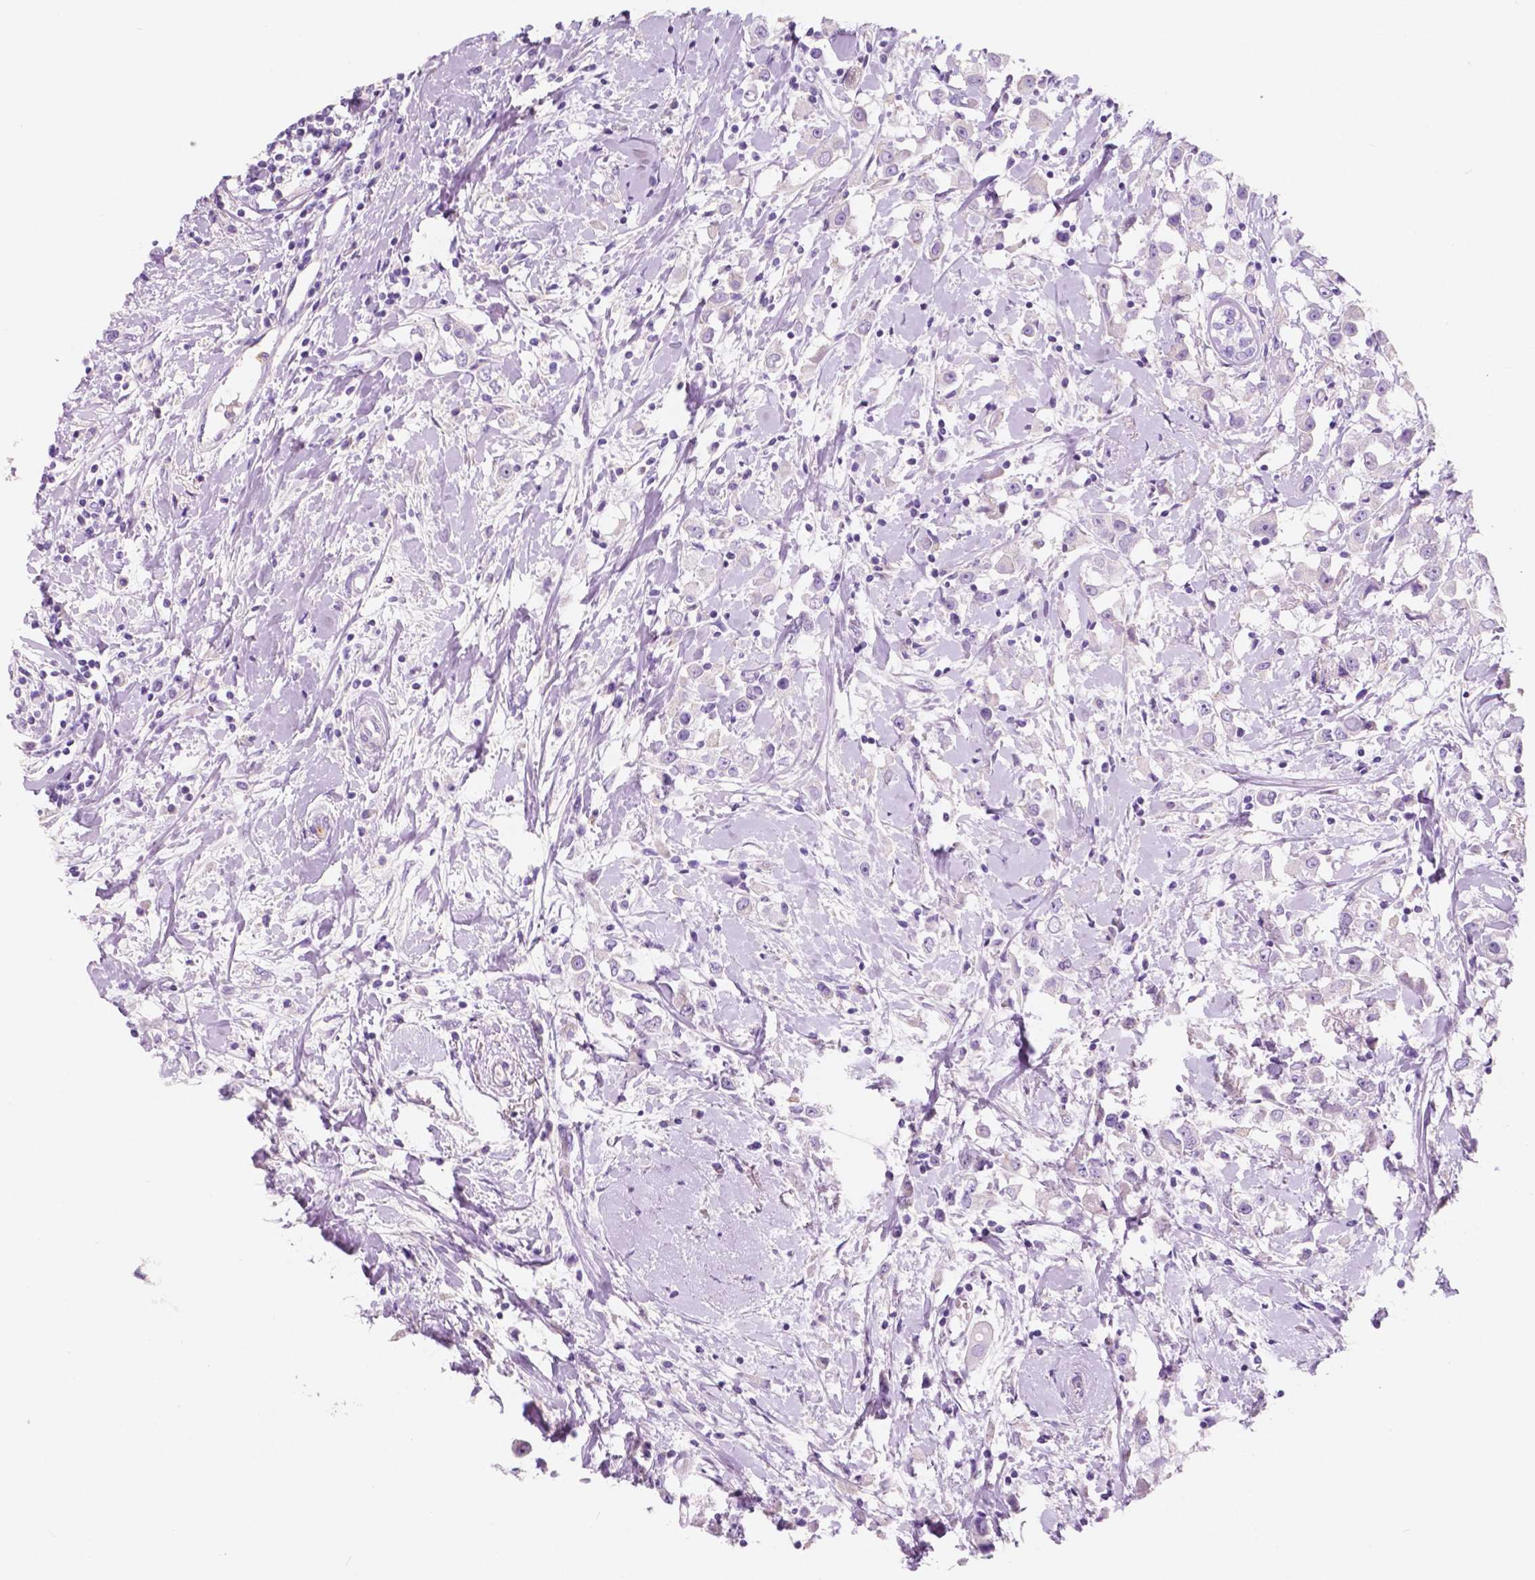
{"staining": {"intensity": "negative", "quantity": "none", "location": "none"}, "tissue": "breast cancer", "cell_type": "Tumor cells", "image_type": "cancer", "snomed": [{"axis": "morphology", "description": "Duct carcinoma"}, {"axis": "topography", "description": "Breast"}], "caption": "A high-resolution histopathology image shows IHC staining of infiltrating ductal carcinoma (breast), which exhibits no significant positivity in tumor cells. Brightfield microscopy of IHC stained with DAB (3,3'-diaminobenzidine) (brown) and hematoxylin (blue), captured at high magnification.", "gene": "CUZD1", "patient": {"sex": "female", "age": 61}}